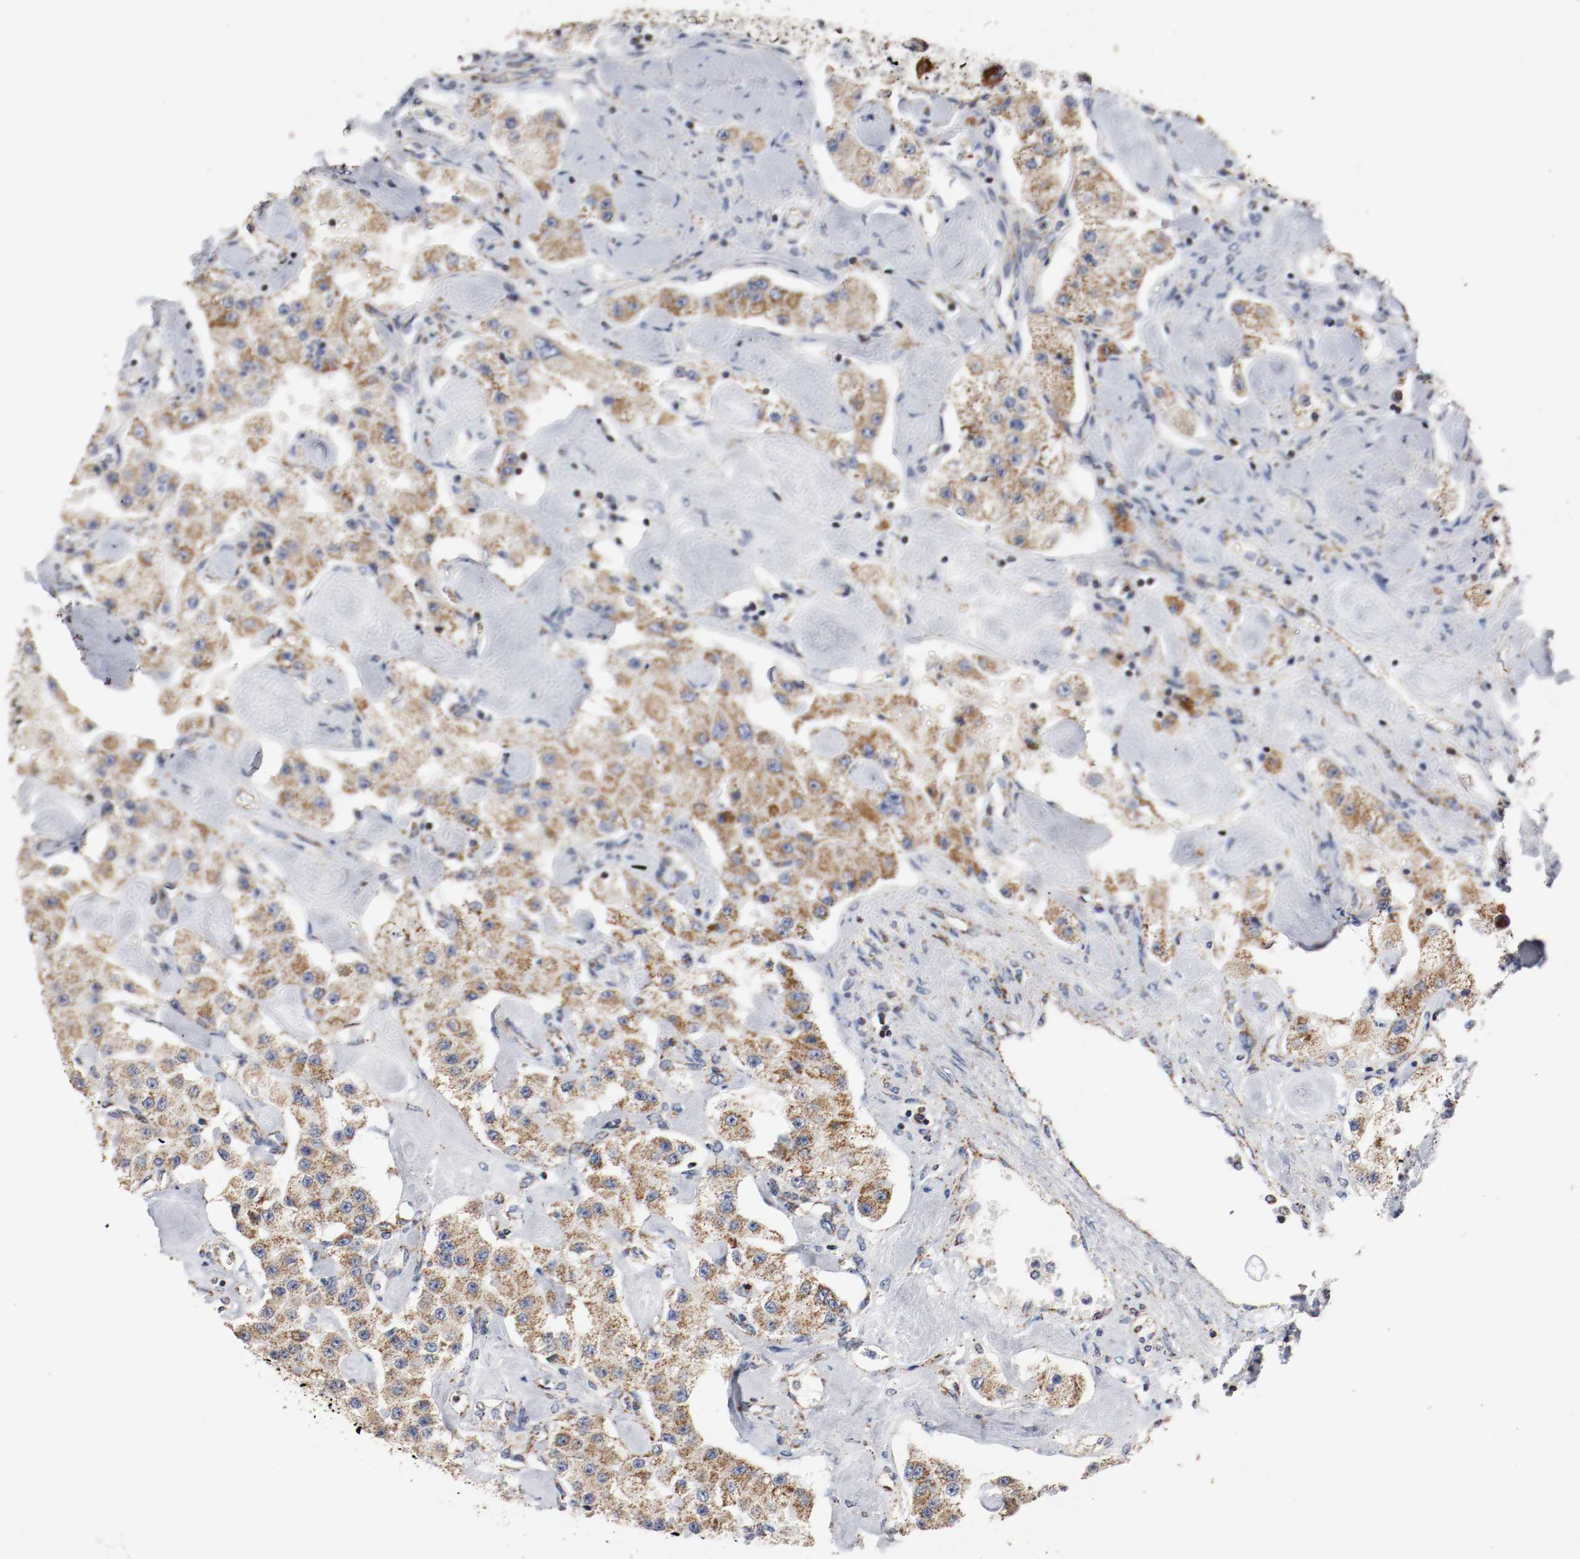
{"staining": {"intensity": "moderate", "quantity": ">75%", "location": "cytoplasmic/membranous"}, "tissue": "carcinoid", "cell_type": "Tumor cells", "image_type": "cancer", "snomed": [{"axis": "morphology", "description": "Carcinoid, malignant, NOS"}, {"axis": "topography", "description": "Pancreas"}], "caption": "A histopathology image showing moderate cytoplasmic/membranous expression in about >75% of tumor cells in carcinoid, as visualized by brown immunohistochemical staining.", "gene": "TUBD1", "patient": {"sex": "male", "age": 41}}